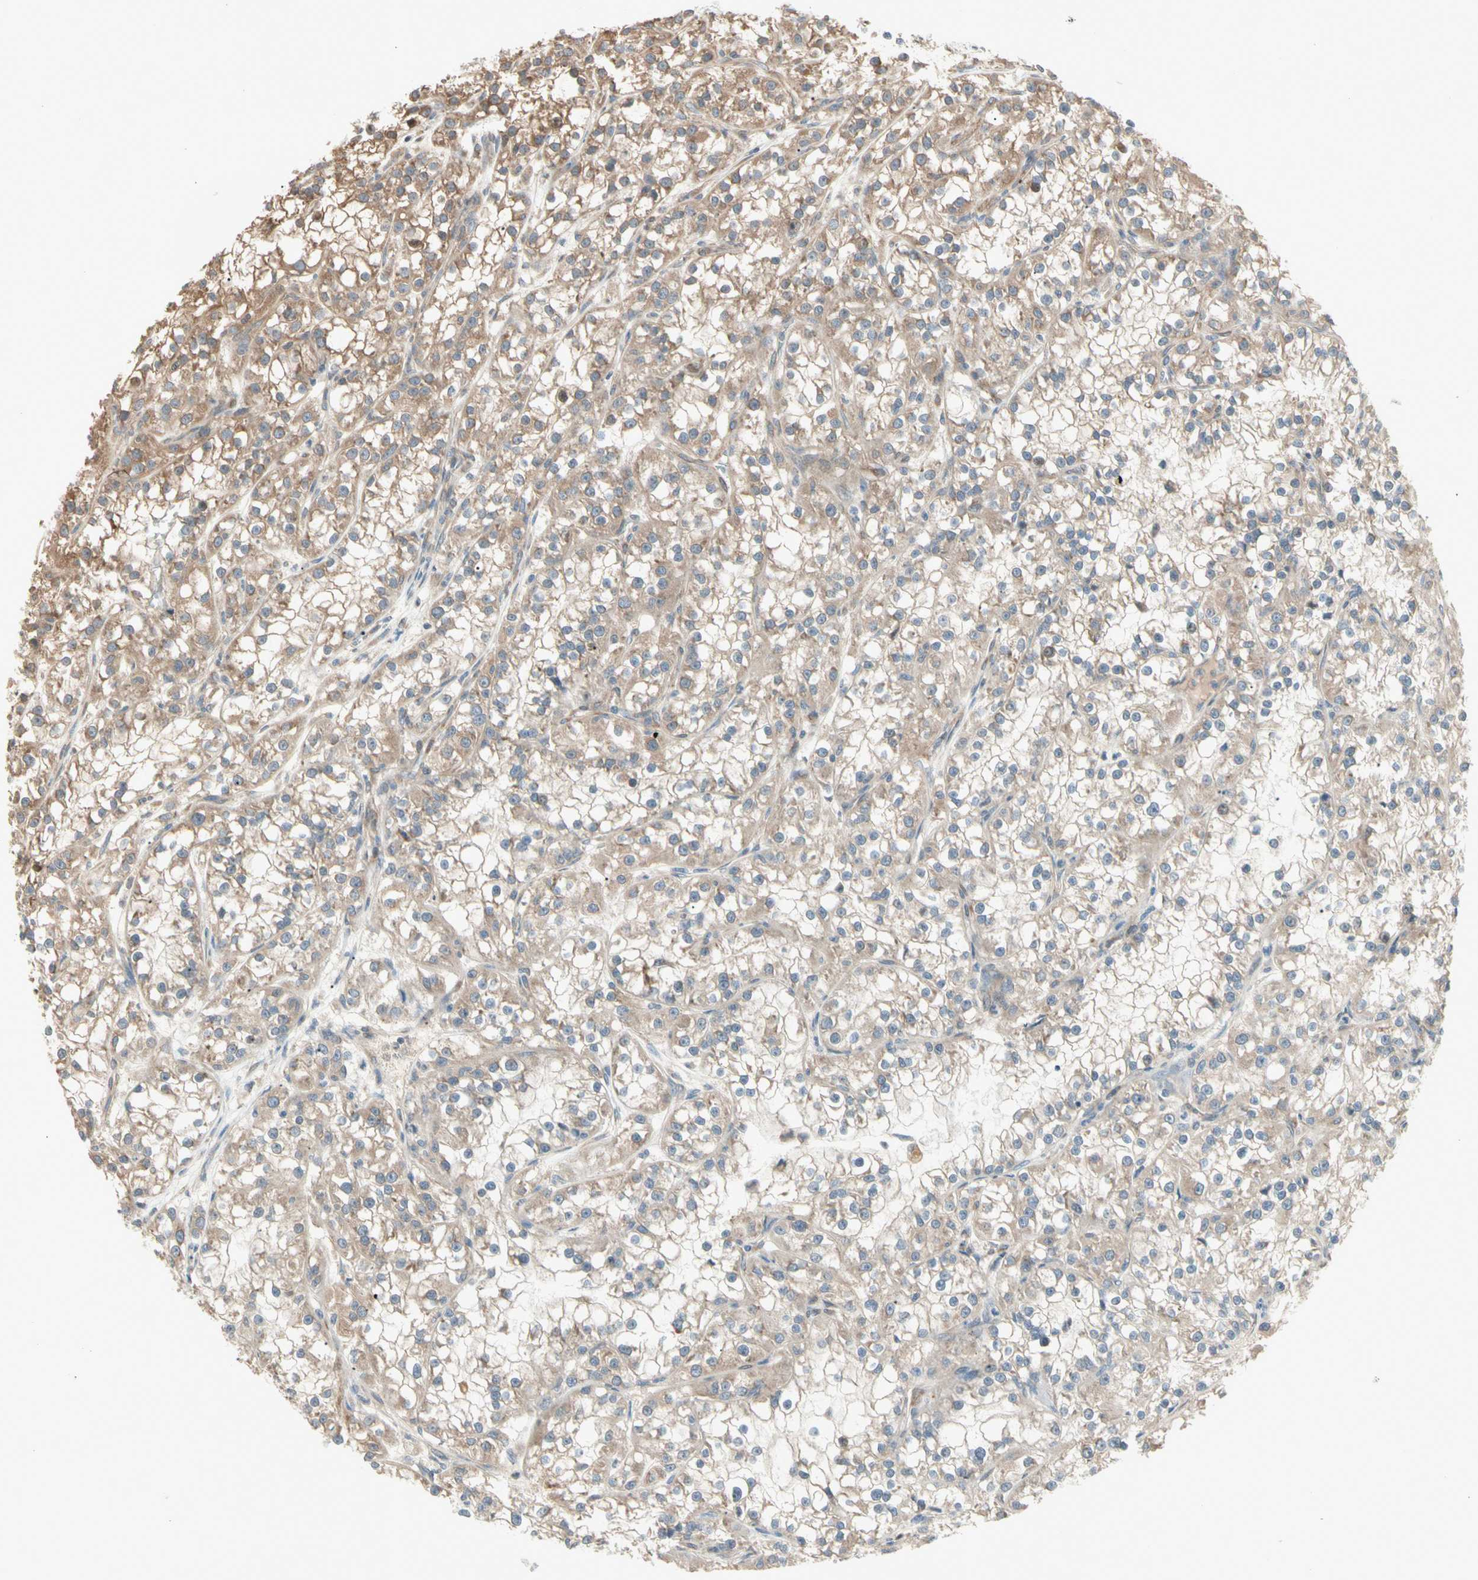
{"staining": {"intensity": "moderate", "quantity": ">75%", "location": "cytoplasmic/membranous"}, "tissue": "renal cancer", "cell_type": "Tumor cells", "image_type": "cancer", "snomed": [{"axis": "morphology", "description": "Adenocarcinoma, NOS"}, {"axis": "topography", "description": "Kidney"}], "caption": "DAB immunohistochemical staining of human renal cancer (adenocarcinoma) reveals moderate cytoplasmic/membranous protein positivity in about >75% of tumor cells. Using DAB (brown) and hematoxylin (blue) stains, captured at high magnification using brightfield microscopy.", "gene": "IRAG1", "patient": {"sex": "female", "age": 52}}